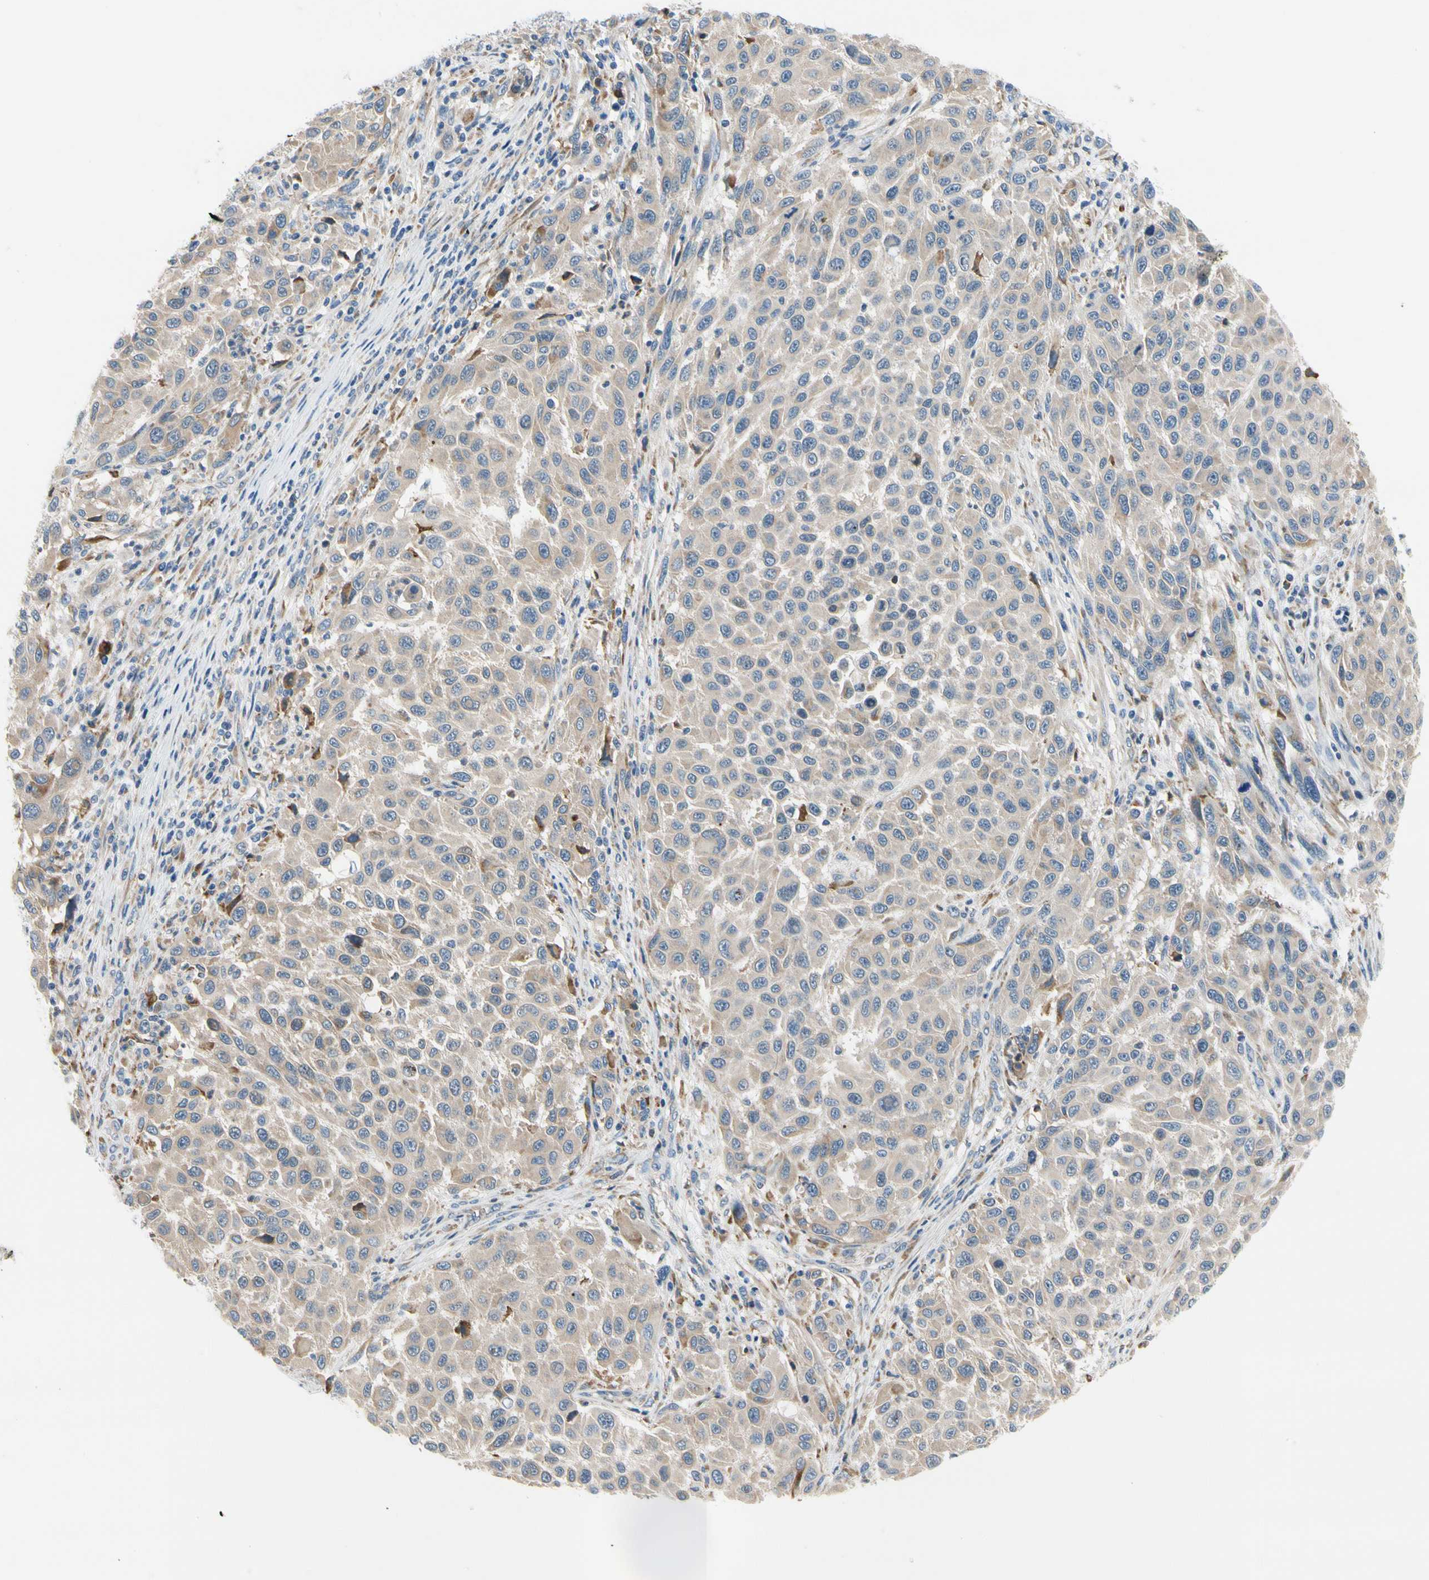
{"staining": {"intensity": "moderate", "quantity": "<25%", "location": "cytoplasmic/membranous"}, "tissue": "melanoma", "cell_type": "Tumor cells", "image_type": "cancer", "snomed": [{"axis": "morphology", "description": "Malignant melanoma, Metastatic site"}, {"axis": "topography", "description": "Lymph node"}], "caption": "Protein expression by IHC displays moderate cytoplasmic/membranous positivity in approximately <25% of tumor cells in malignant melanoma (metastatic site). The staining was performed using DAB, with brown indicating positive protein expression. Nuclei are stained blue with hematoxylin.", "gene": "STXBP1", "patient": {"sex": "male", "age": 61}}